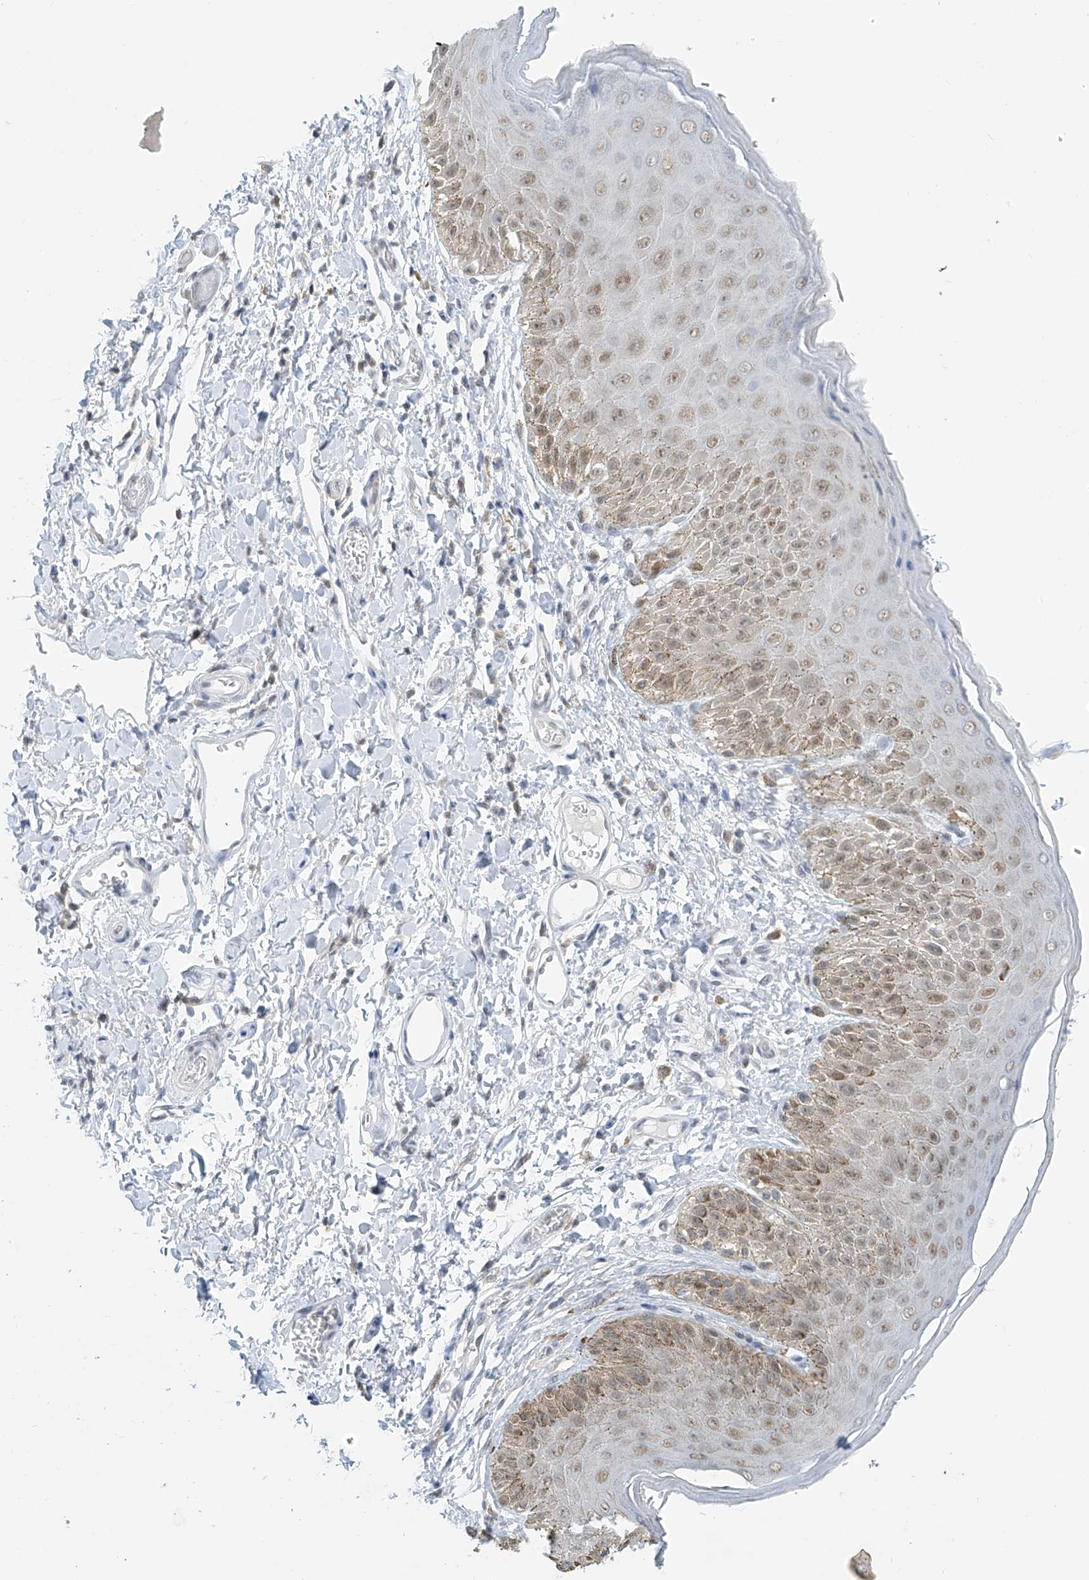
{"staining": {"intensity": "moderate", "quantity": "25%-75%", "location": "cytoplasmic/membranous,nuclear"}, "tissue": "skin", "cell_type": "Epidermal cells", "image_type": "normal", "snomed": [{"axis": "morphology", "description": "Normal tissue, NOS"}, {"axis": "topography", "description": "Anal"}], "caption": "Immunohistochemistry (DAB) staining of benign human skin displays moderate cytoplasmic/membranous,nuclear protein expression in approximately 25%-75% of epidermal cells. (Stains: DAB in brown, nuclei in blue, Microscopy: brightfield microscopy at high magnification).", "gene": "APLF", "patient": {"sex": "male", "age": 44}}